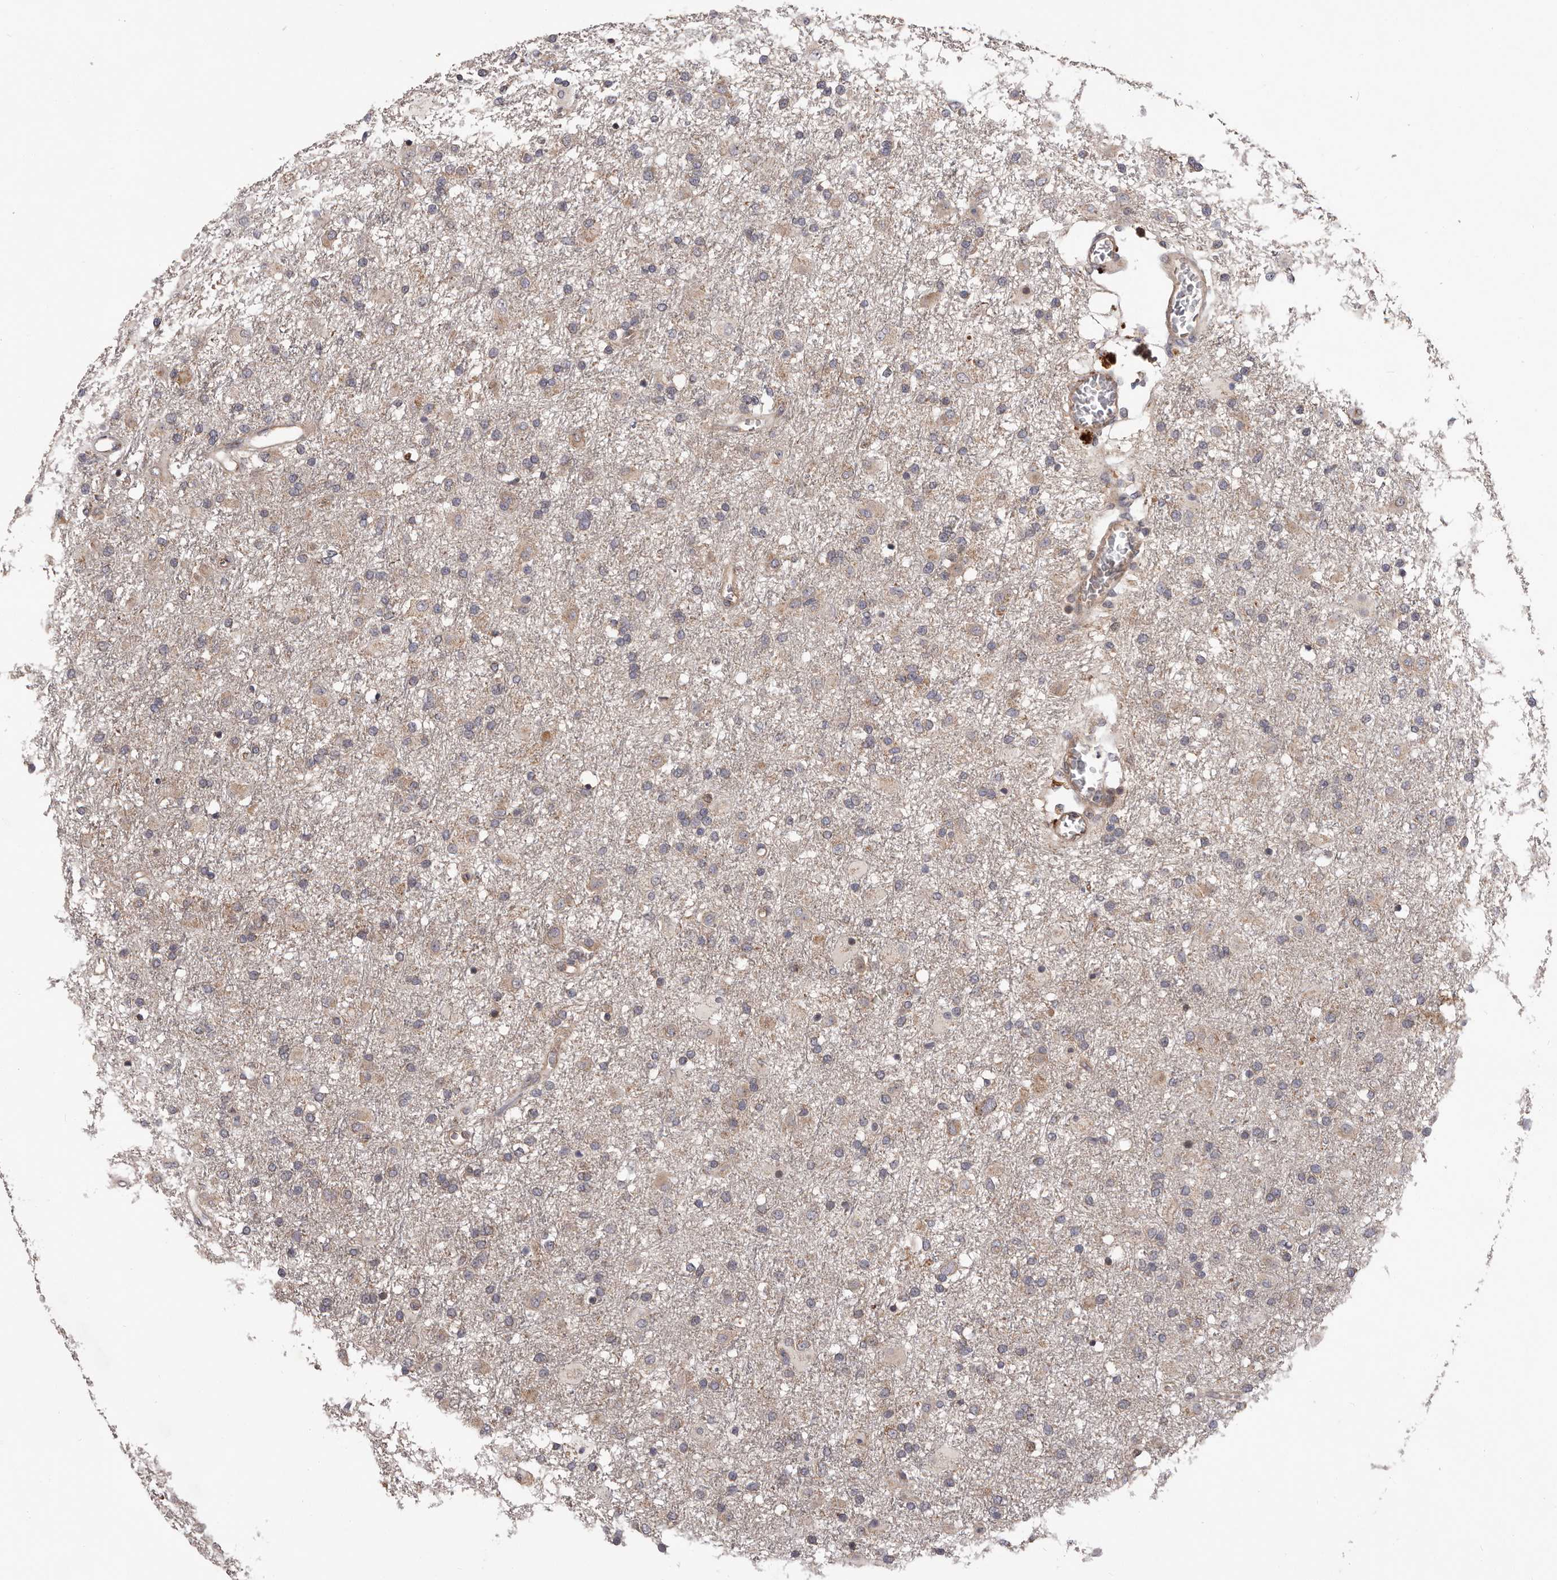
{"staining": {"intensity": "weak", "quantity": "25%-75%", "location": "cytoplasmic/membranous"}, "tissue": "glioma", "cell_type": "Tumor cells", "image_type": "cancer", "snomed": [{"axis": "morphology", "description": "Glioma, malignant, Low grade"}, {"axis": "topography", "description": "Brain"}], "caption": "A high-resolution photomicrograph shows IHC staining of glioma, which shows weak cytoplasmic/membranous staining in about 25%-75% of tumor cells.", "gene": "VPS37A", "patient": {"sex": "male", "age": 65}}